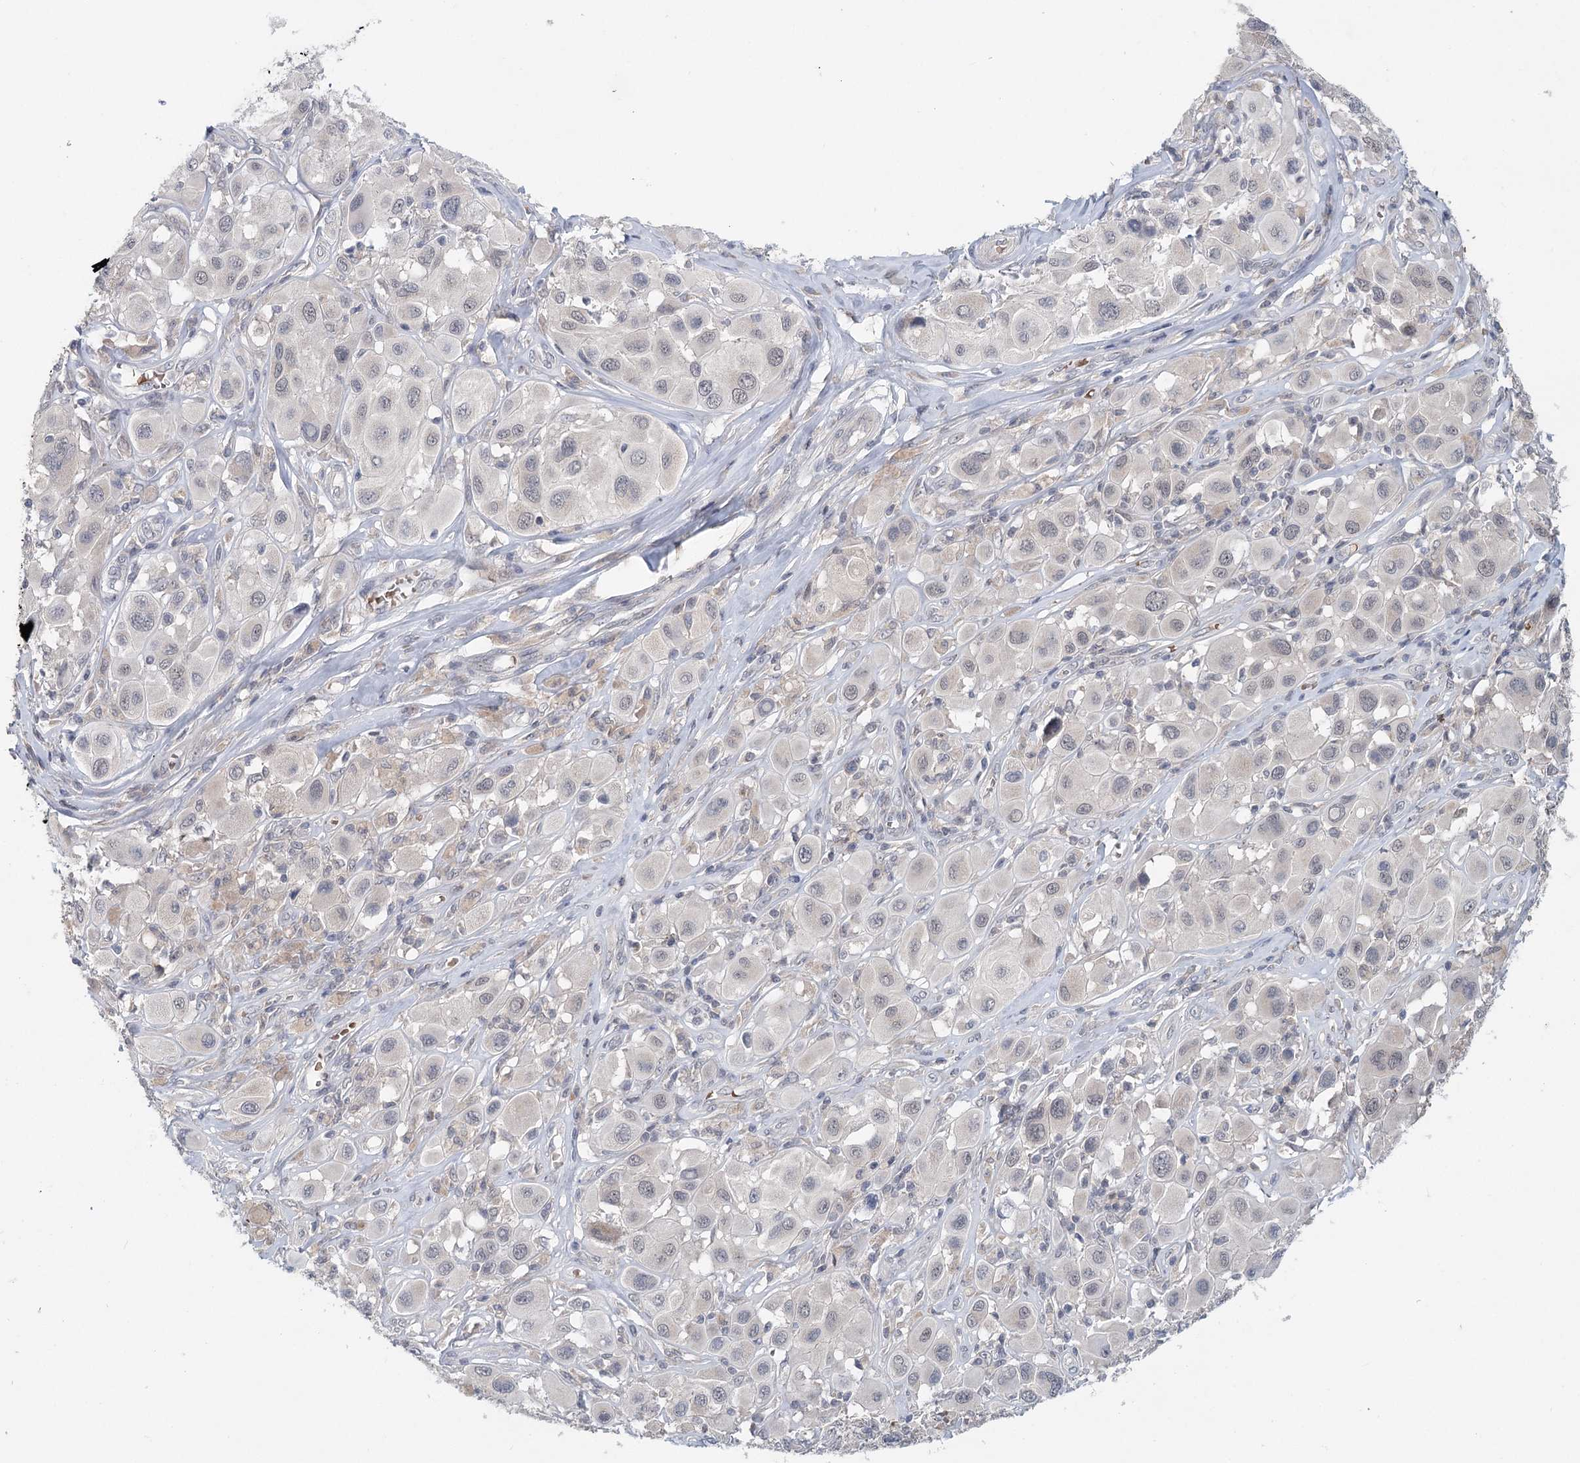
{"staining": {"intensity": "negative", "quantity": "none", "location": "none"}, "tissue": "melanoma", "cell_type": "Tumor cells", "image_type": "cancer", "snomed": [{"axis": "morphology", "description": "Malignant melanoma, Metastatic site"}, {"axis": "topography", "description": "Skin"}], "caption": "Tumor cells show no significant staining in malignant melanoma (metastatic site).", "gene": "FBXO7", "patient": {"sex": "male", "age": 41}}